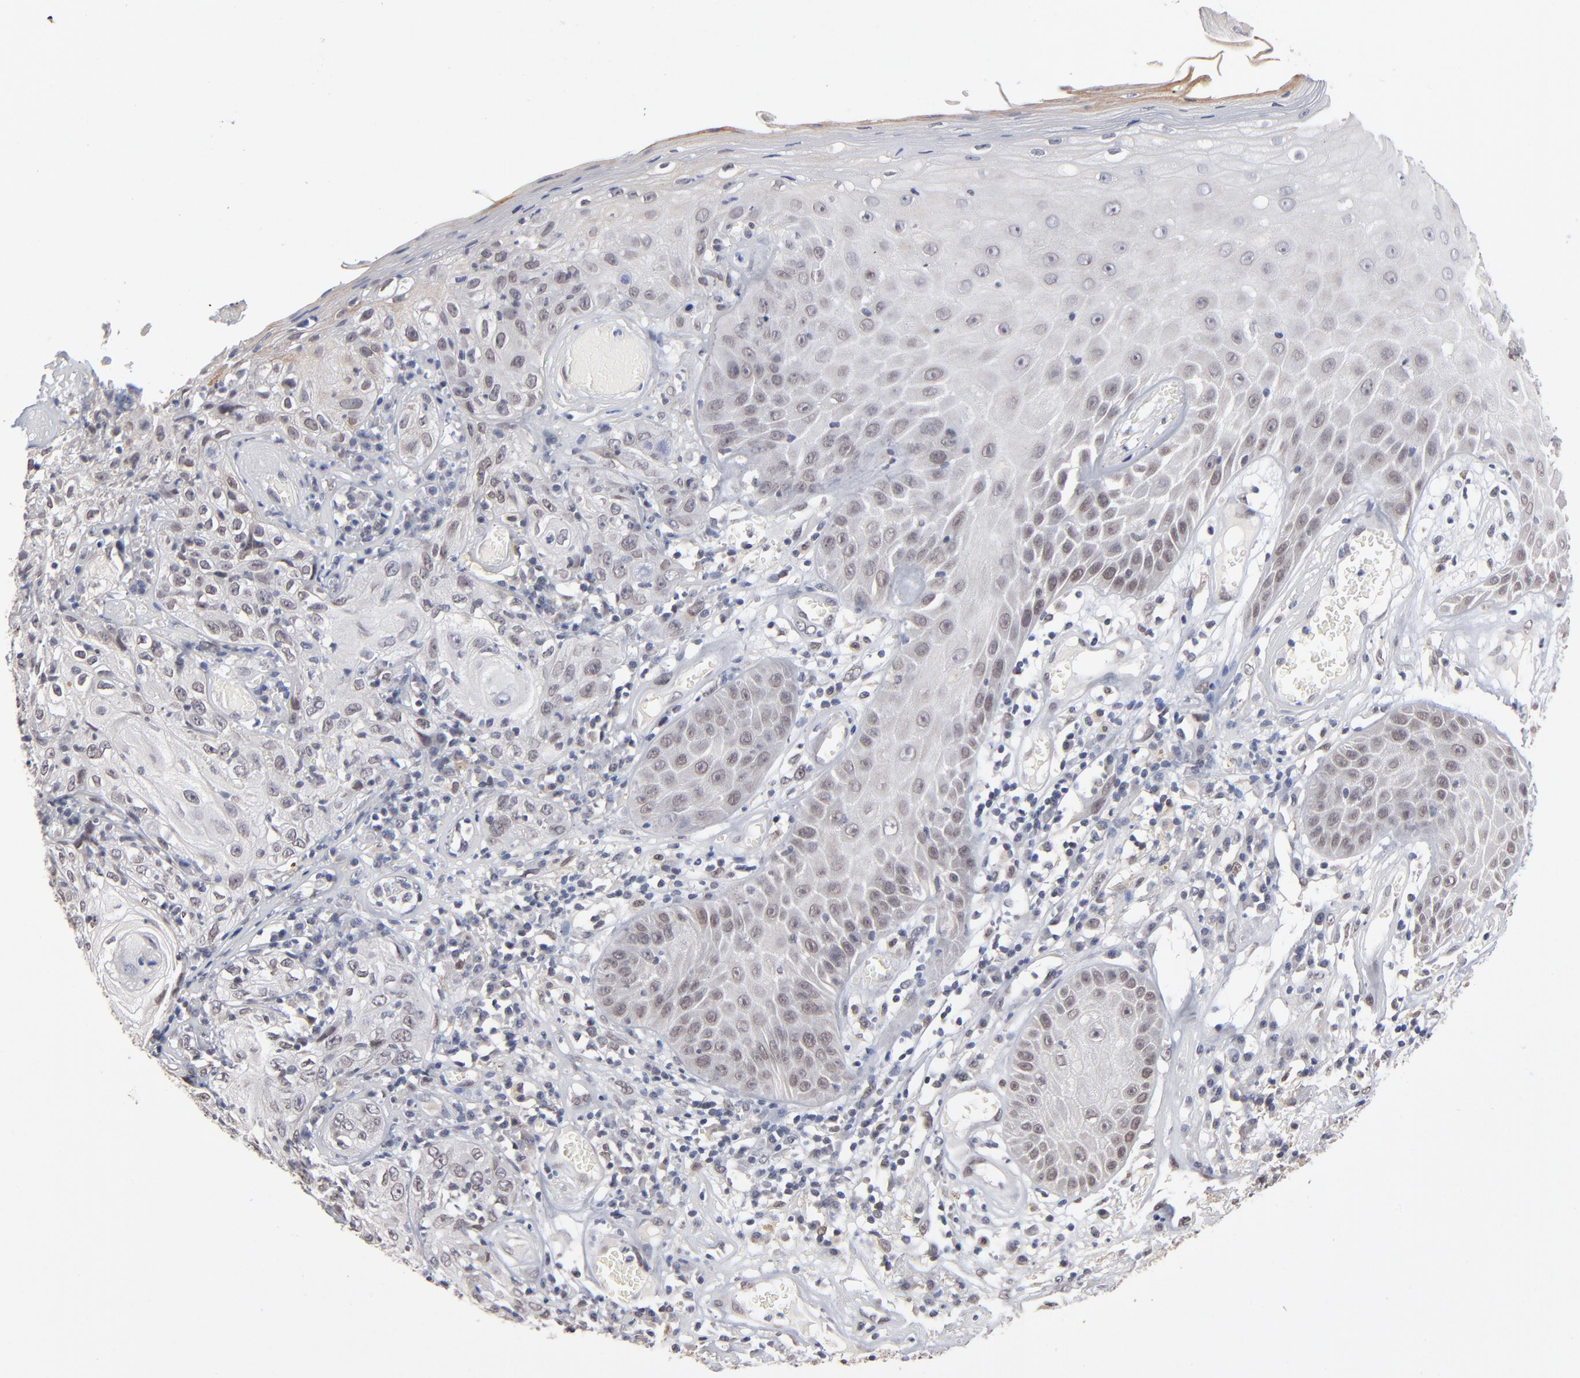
{"staining": {"intensity": "weak", "quantity": "<25%", "location": "nuclear"}, "tissue": "skin cancer", "cell_type": "Tumor cells", "image_type": "cancer", "snomed": [{"axis": "morphology", "description": "Squamous cell carcinoma, NOS"}, {"axis": "topography", "description": "Skin"}], "caption": "This is an immunohistochemistry photomicrograph of skin cancer. There is no expression in tumor cells.", "gene": "MBIP", "patient": {"sex": "male", "age": 65}}